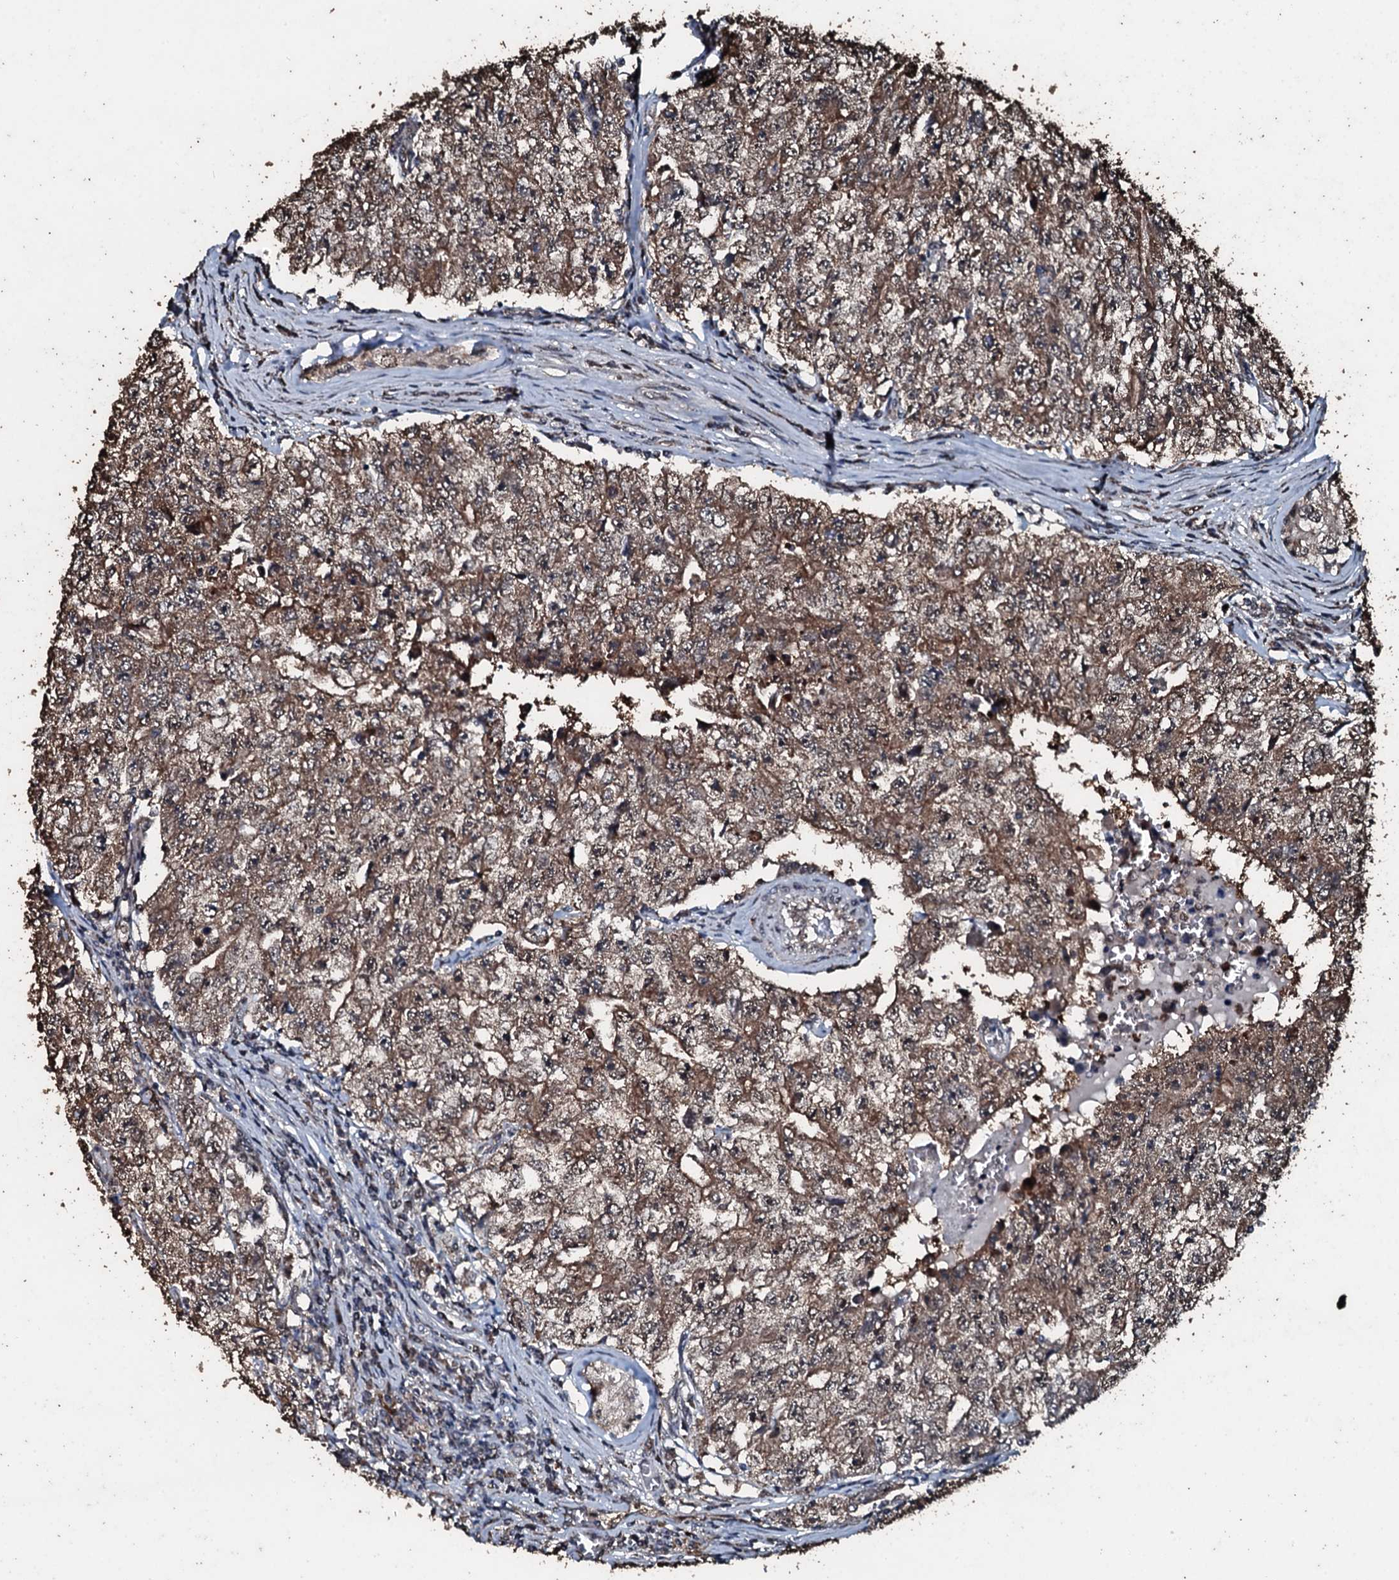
{"staining": {"intensity": "moderate", "quantity": ">75%", "location": "cytoplasmic/membranous"}, "tissue": "testis cancer", "cell_type": "Tumor cells", "image_type": "cancer", "snomed": [{"axis": "morphology", "description": "Carcinoma, Embryonal, NOS"}, {"axis": "topography", "description": "Testis"}], "caption": "Immunohistochemistry (IHC) micrograph of neoplastic tissue: human testis embryonal carcinoma stained using immunohistochemistry demonstrates medium levels of moderate protein expression localized specifically in the cytoplasmic/membranous of tumor cells, appearing as a cytoplasmic/membranous brown color.", "gene": "FAAP24", "patient": {"sex": "male", "age": 17}}